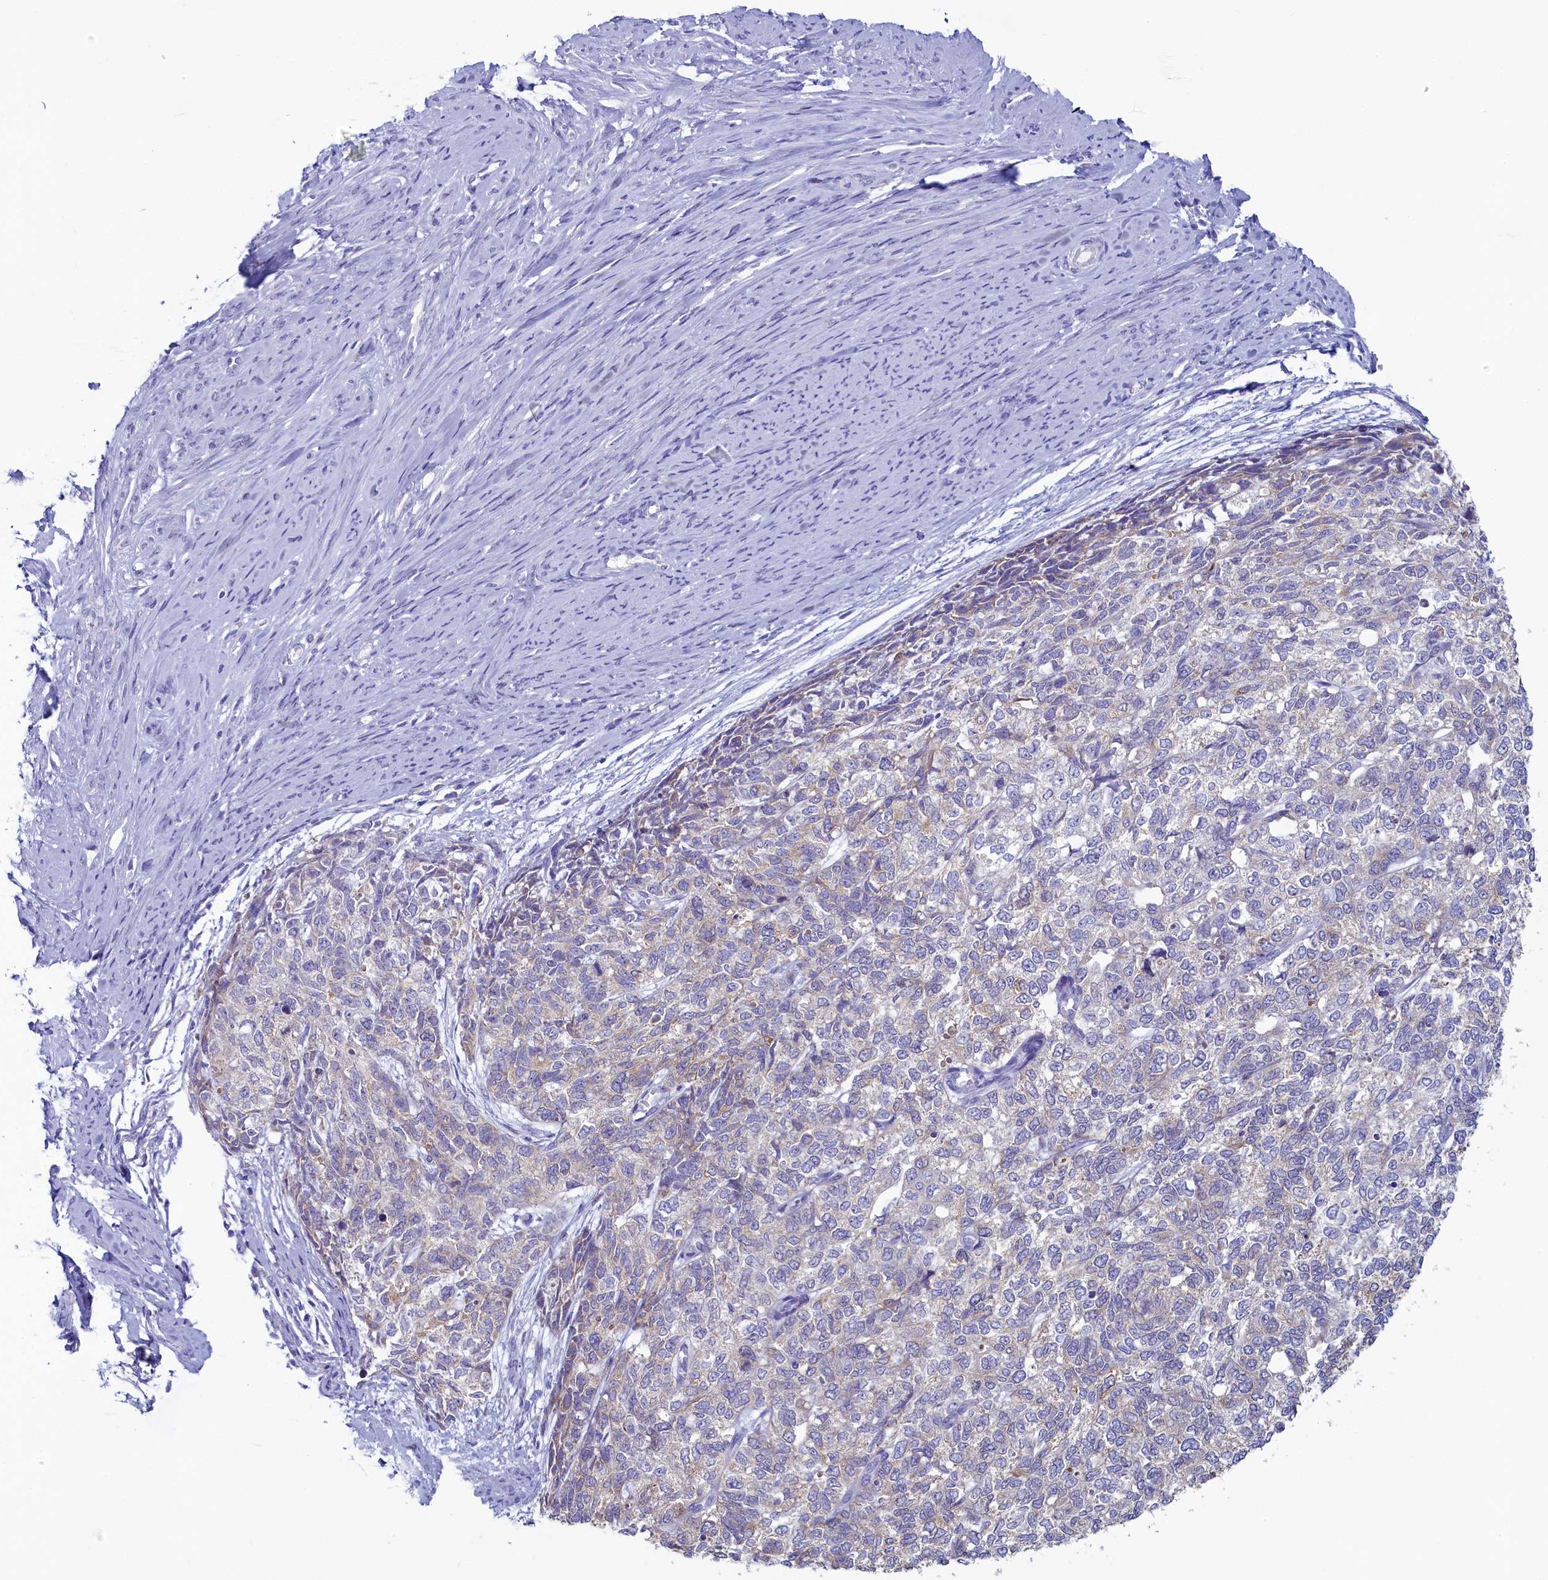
{"staining": {"intensity": "weak", "quantity": "<25%", "location": "cytoplasmic/membranous"}, "tissue": "cervical cancer", "cell_type": "Tumor cells", "image_type": "cancer", "snomed": [{"axis": "morphology", "description": "Squamous cell carcinoma, NOS"}, {"axis": "topography", "description": "Cervix"}], "caption": "This is an immunohistochemistry (IHC) micrograph of human cervical squamous cell carcinoma. There is no positivity in tumor cells.", "gene": "SKA3", "patient": {"sex": "female", "age": 63}}